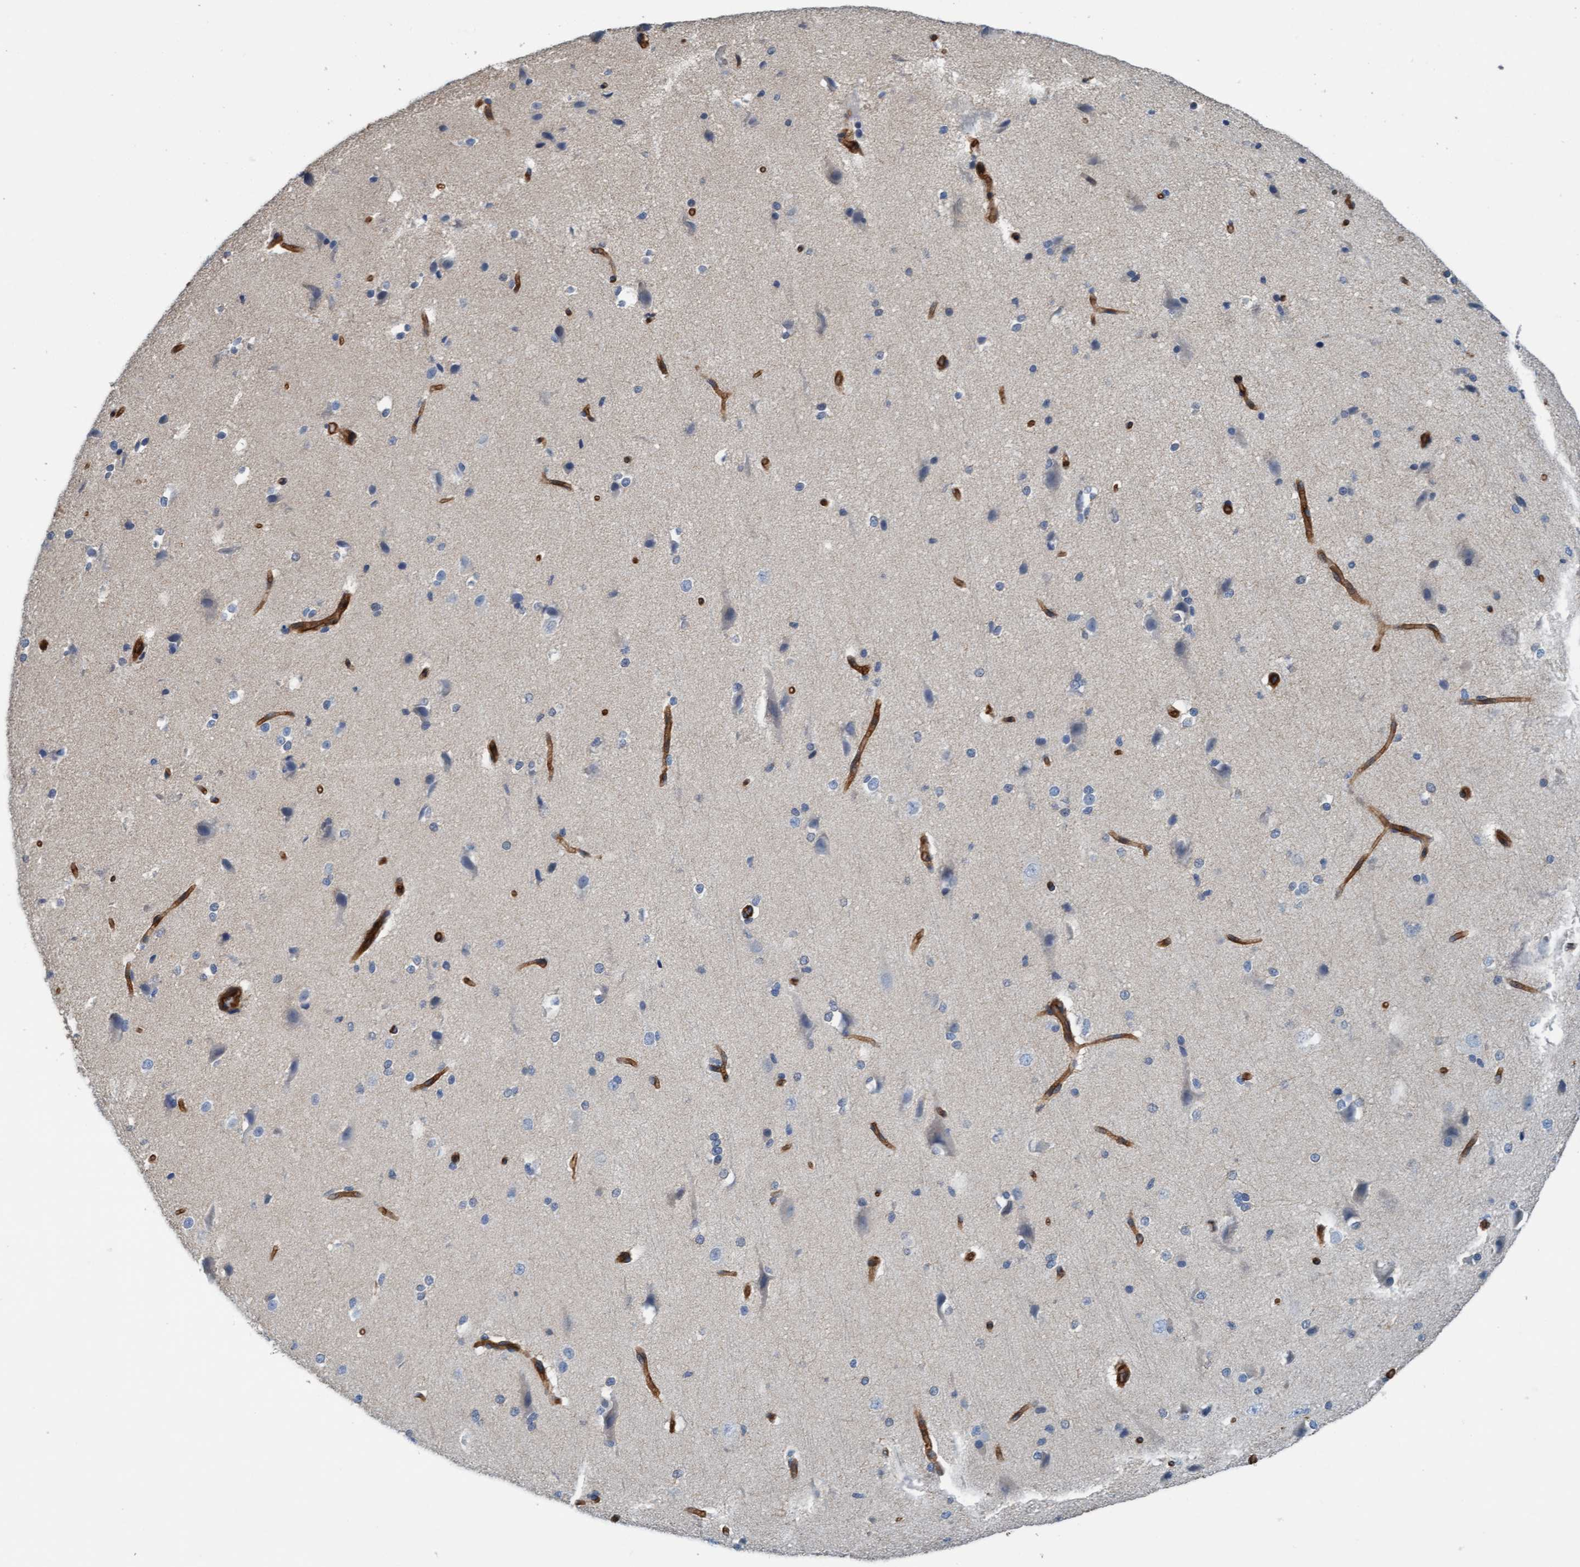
{"staining": {"intensity": "moderate", "quantity": ">75%", "location": "cytoplasmic/membranous"}, "tissue": "cerebral cortex", "cell_type": "Endothelial cells", "image_type": "normal", "snomed": [{"axis": "morphology", "description": "Normal tissue, NOS"}, {"axis": "morphology", "description": "Developmental malformation"}, {"axis": "topography", "description": "Cerebral cortex"}], "caption": "Immunohistochemistry (IHC) photomicrograph of unremarkable human cerebral cortex stained for a protein (brown), which demonstrates medium levels of moderate cytoplasmic/membranous expression in about >75% of endothelial cells.", "gene": "STXBP4", "patient": {"sex": "female", "age": 30}}